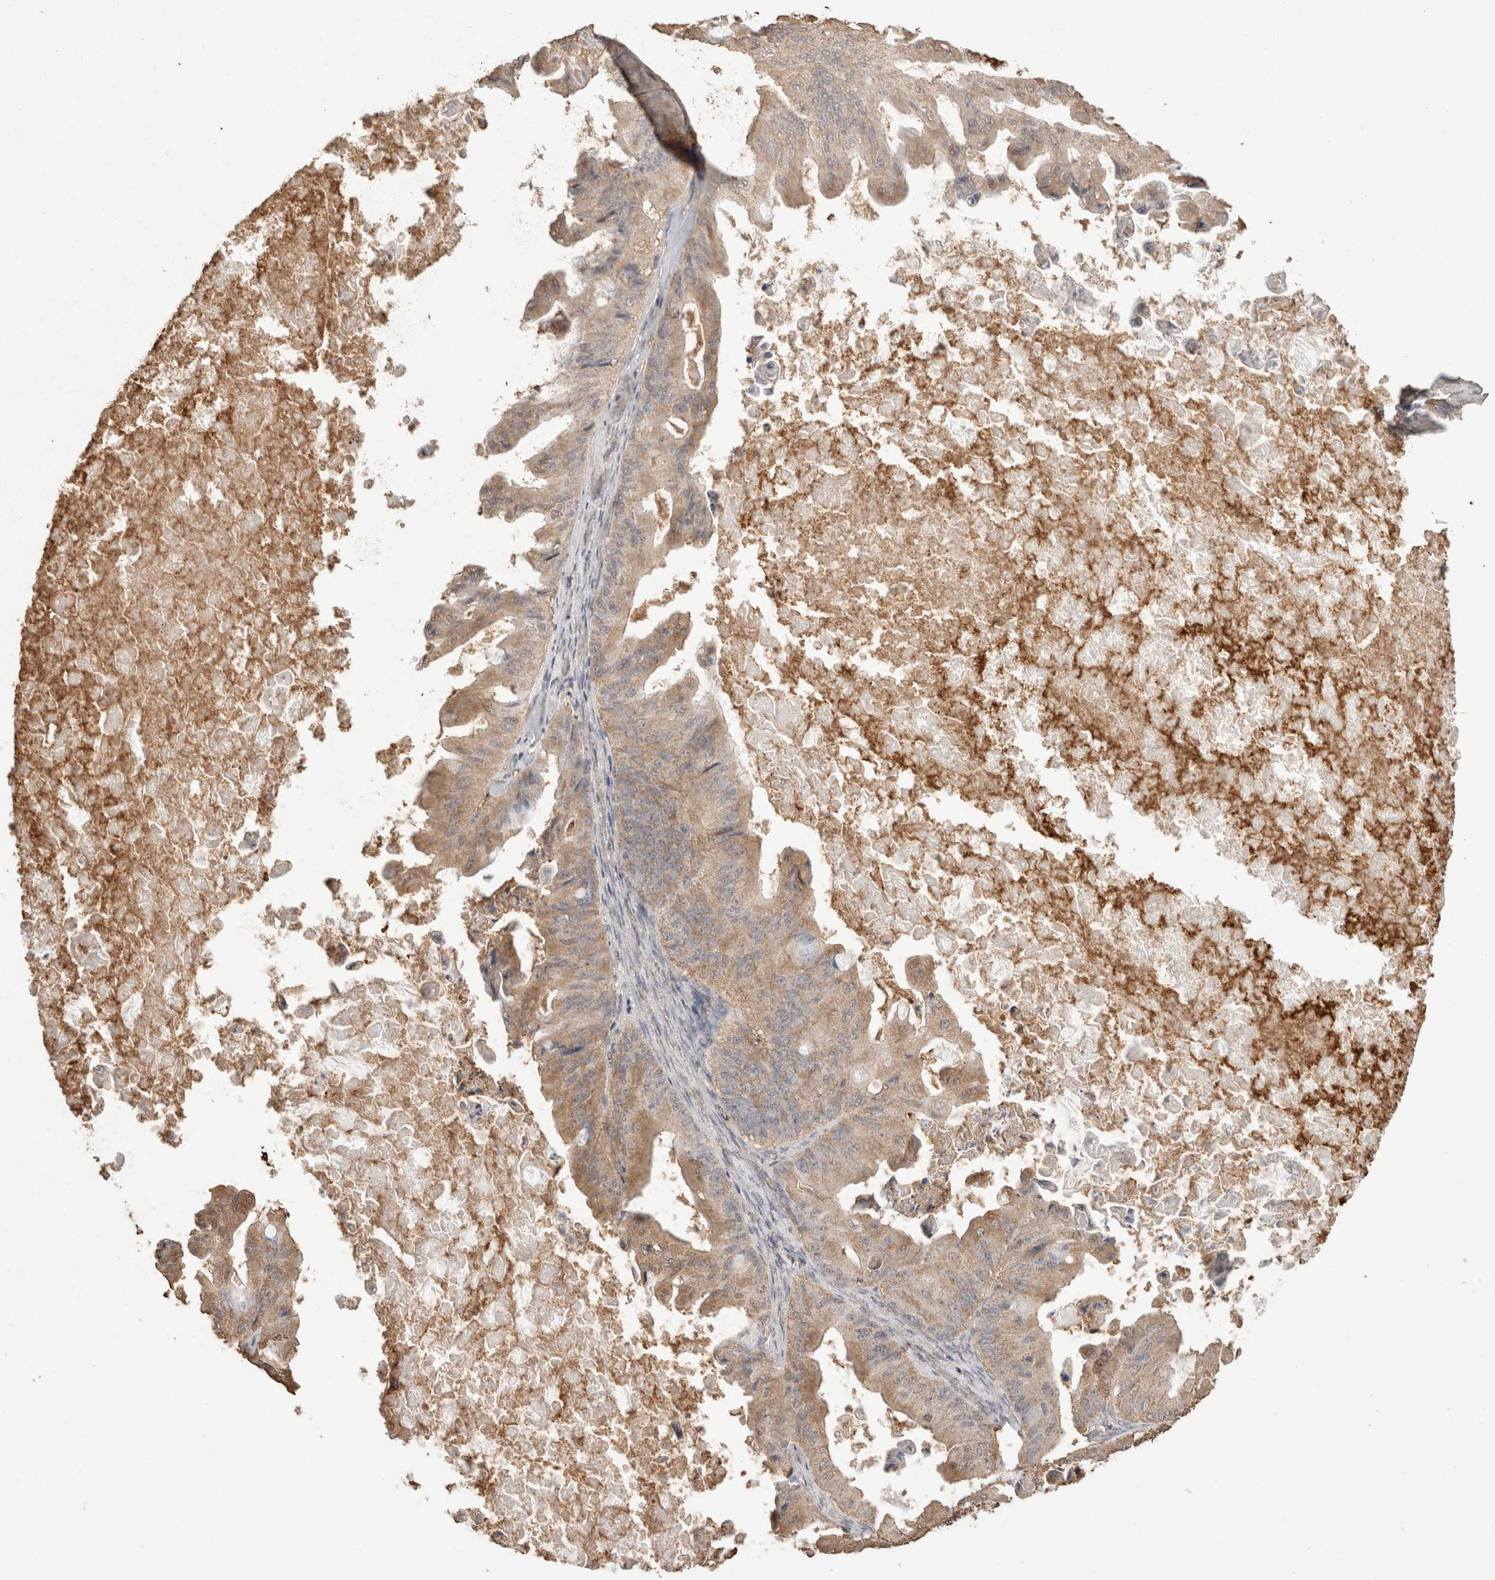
{"staining": {"intensity": "weak", "quantity": ">75%", "location": "cytoplasmic/membranous"}, "tissue": "ovarian cancer", "cell_type": "Tumor cells", "image_type": "cancer", "snomed": [{"axis": "morphology", "description": "Cystadenocarcinoma, mucinous, NOS"}, {"axis": "topography", "description": "Ovary"}], "caption": "Human ovarian cancer stained for a protein (brown) displays weak cytoplasmic/membranous positive staining in about >75% of tumor cells.", "gene": "CX3CL1", "patient": {"sex": "female", "age": 37}}